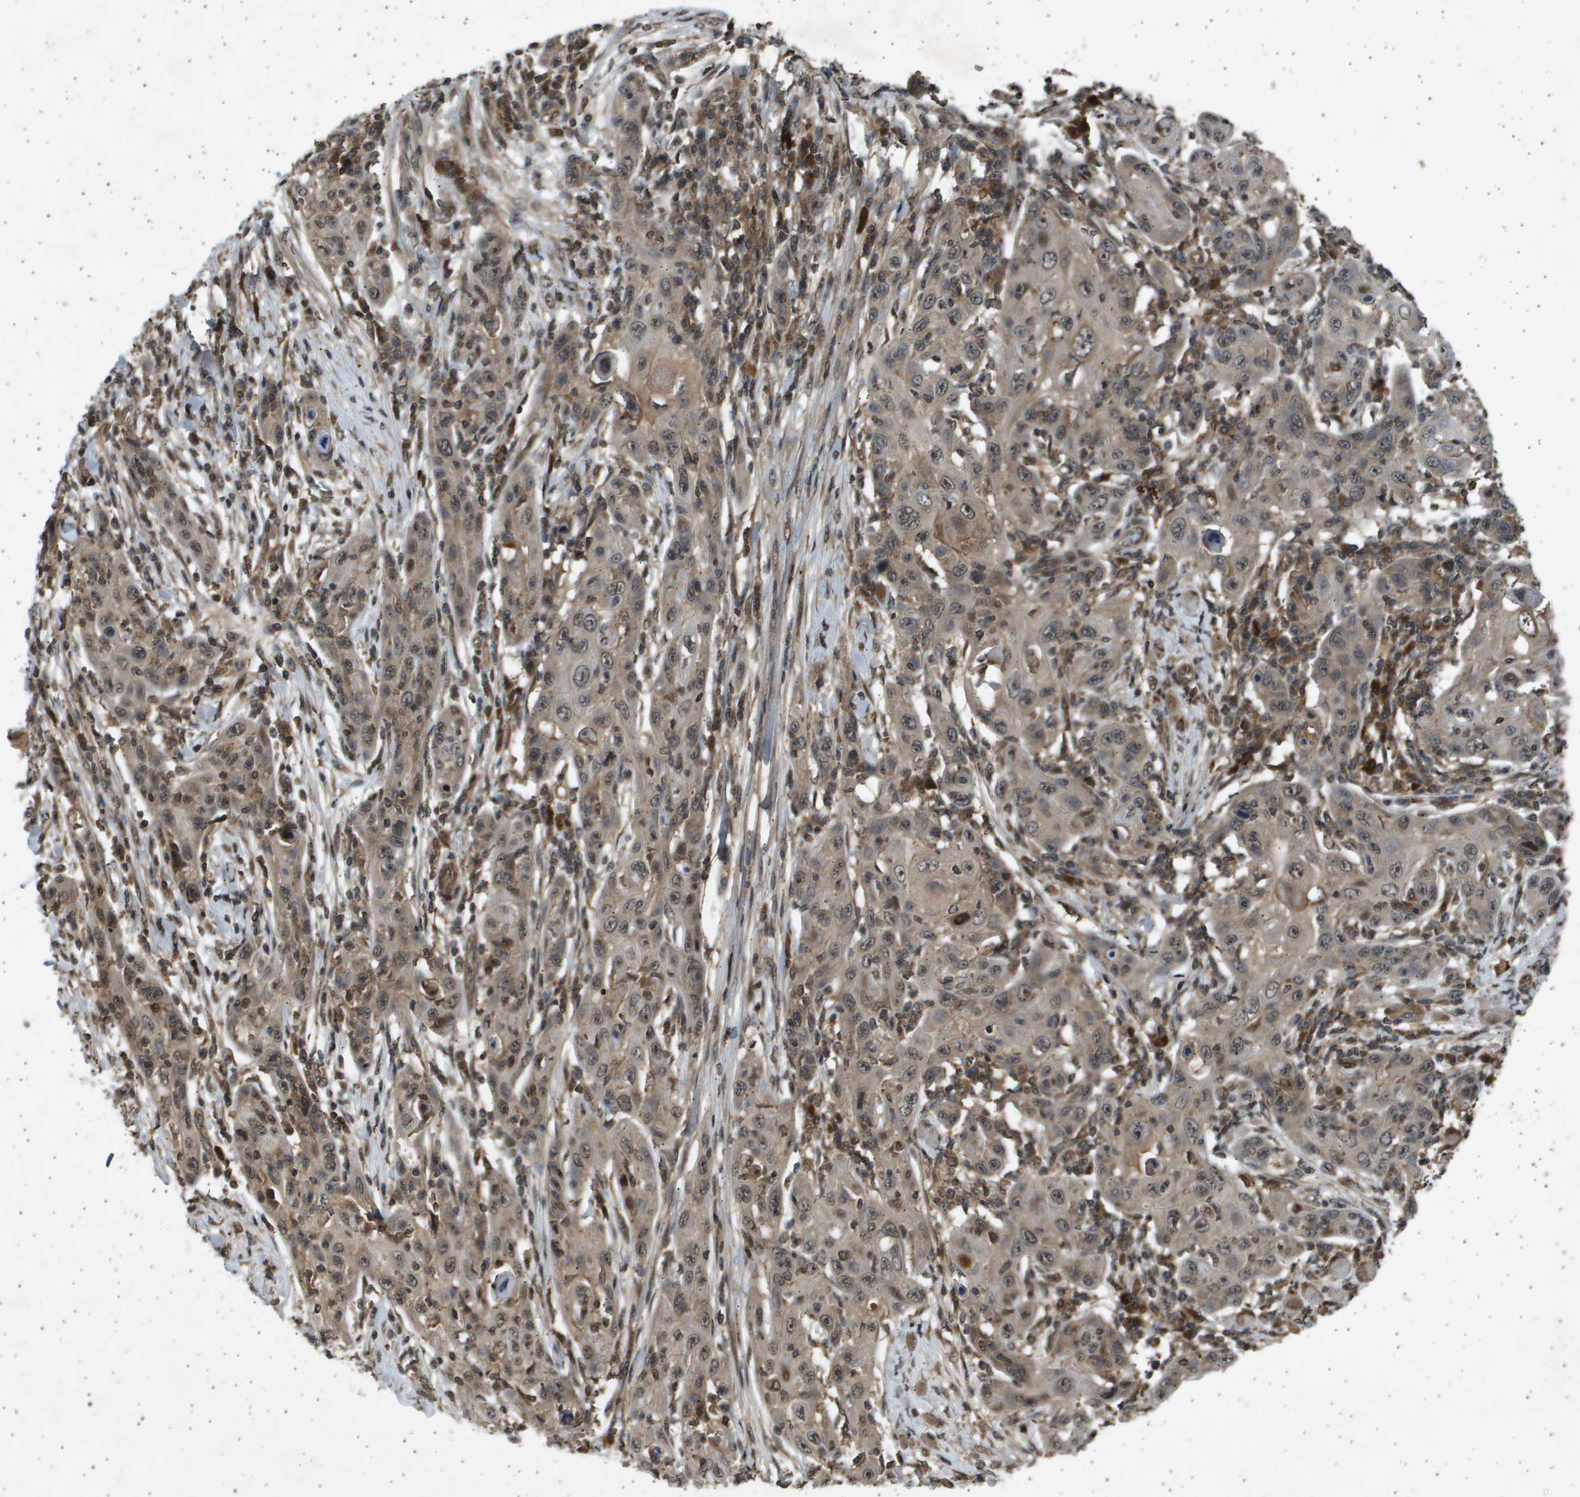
{"staining": {"intensity": "weak", "quantity": ">75%", "location": "cytoplasmic/membranous,nuclear"}, "tissue": "skin cancer", "cell_type": "Tumor cells", "image_type": "cancer", "snomed": [{"axis": "morphology", "description": "Squamous cell carcinoma, NOS"}, {"axis": "topography", "description": "Skin"}], "caption": "A brown stain labels weak cytoplasmic/membranous and nuclear staining of a protein in squamous cell carcinoma (skin) tumor cells.", "gene": "TNRC6A", "patient": {"sex": "female", "age": 88}}